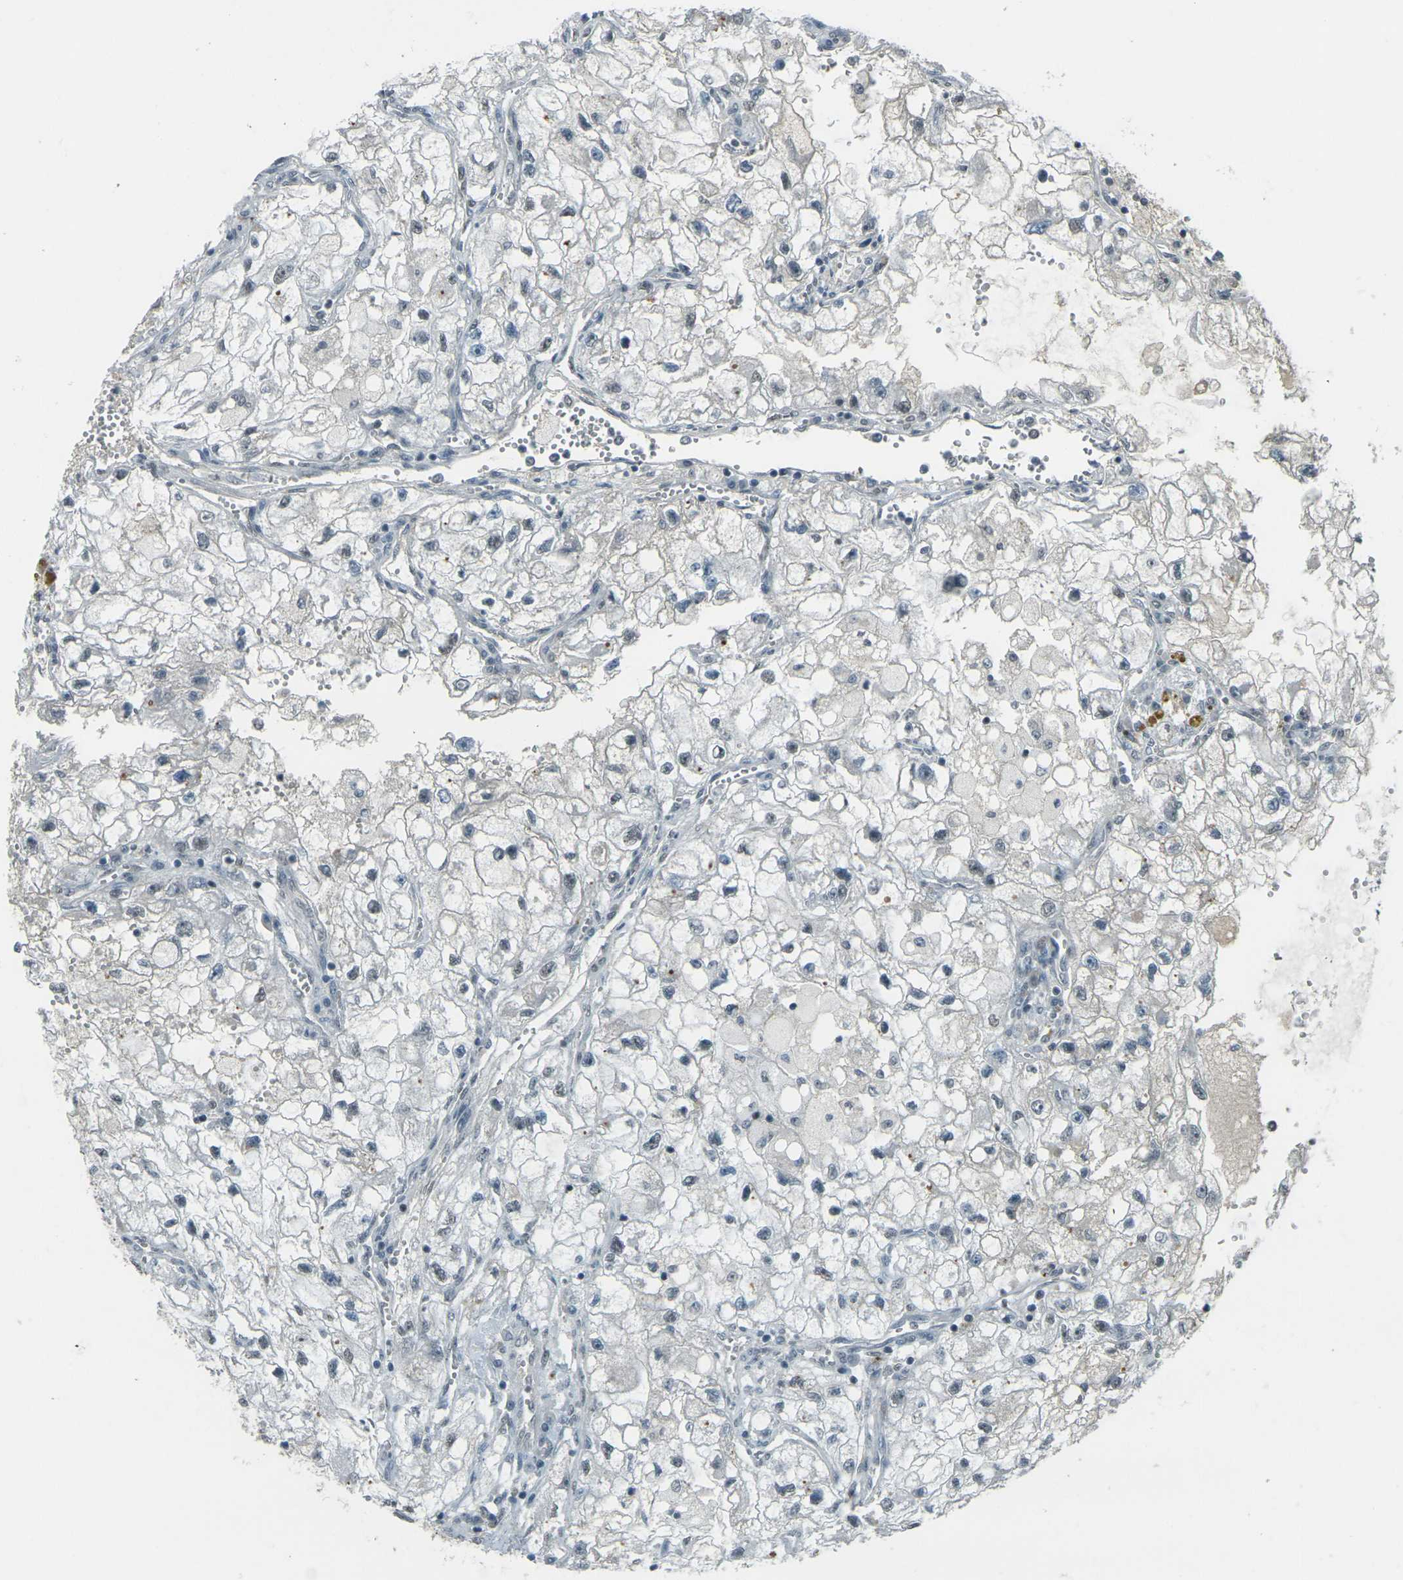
{"staining": {"intensity": "negative", "quantity": "none", "location": "none"}, "tissue": "renal cancer", "cell_type": "Tumor cells", "image_type": "cancer", "snomed": [{"axis": "morphology", "description": "Adenocarcinoma, NOS"}, {"axis": "topography", "description": "Kidney"}], "caption": "Tumor cells are negative for protein expression in human renal cancer.", "gene": "GPR19", "patient": {"sex": "female", "age": 70}}